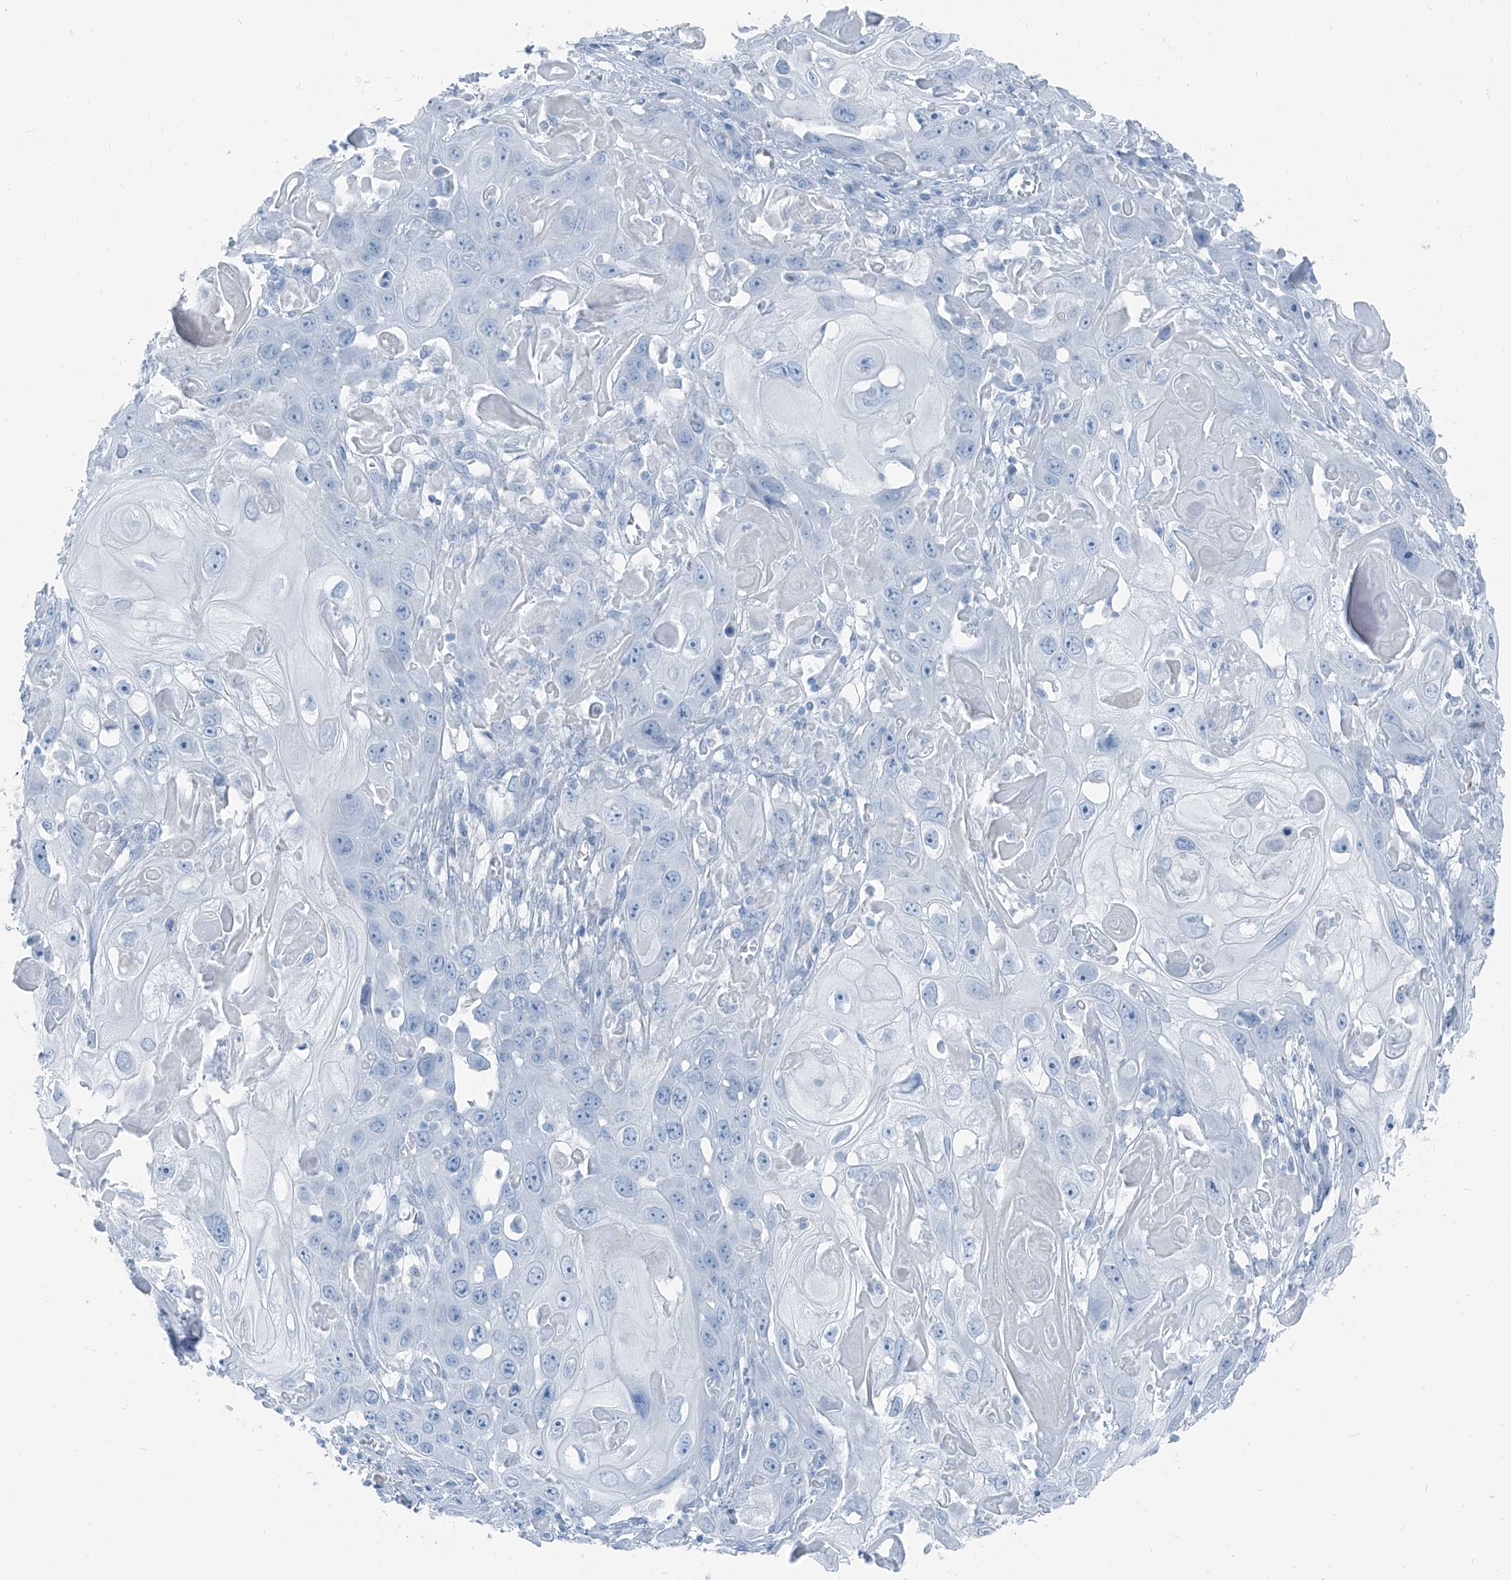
{"staining": {"intensity": "negative", "quantity": "none", "location": "none"}, "tissue": "skin cancer", "cell_type": "Tumor cells", "image_type": "cancer", "snomed": [{"axis": "morphology", "description": "Squamous cell carcinoma, NOS"}, {"axis": "topography", "description": "Skin"}], "caption": "Immunohistochemistry of human skin cancer shows no staining in tumor cells.", "gene": "RGN", "patient": {"sex": "male", "age": 55}}